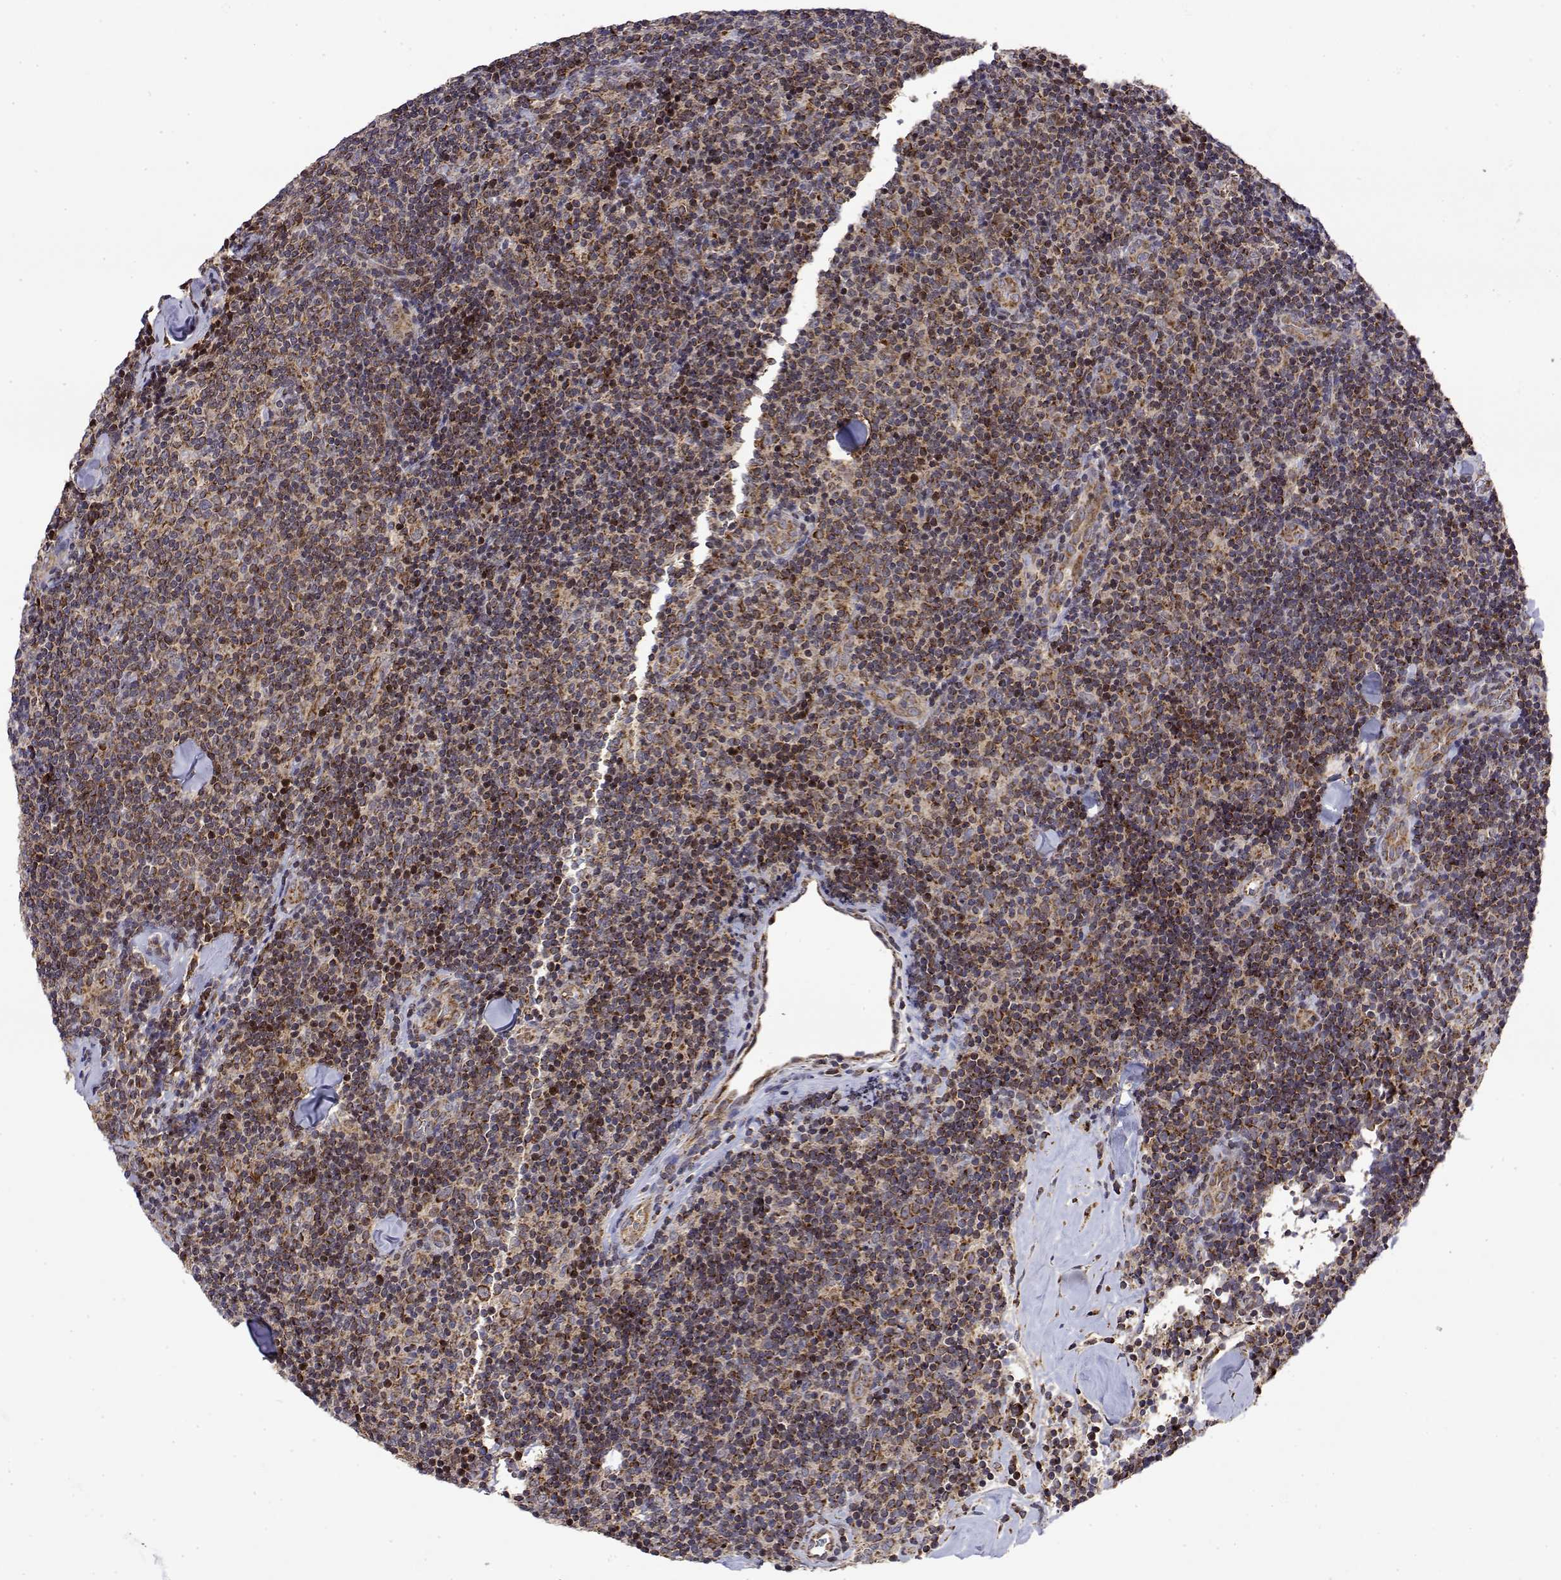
{"staining": {"intensity": "strong", "quantity": "25%-75%", "location": "cytoplasmic/membranous"}, "tissue": "lymphoma", "cell_type": "Tumor cells", "image_type": "cancer", "snomed": [{"axis": "morphology", "description": "Malignant lymphoma, non-Hodgkin's type, Low grade"}, {"axis": "topography", "description": "Lymph node"}], "caption": "Immunohistochemical staining of human lymphoma displays strong cytoplasmic/membranous protein positivity in about 25%-75% of tumor cells.", "gene": "GADD45GIP1", "patient": {"sex": "female", "age": 56}}